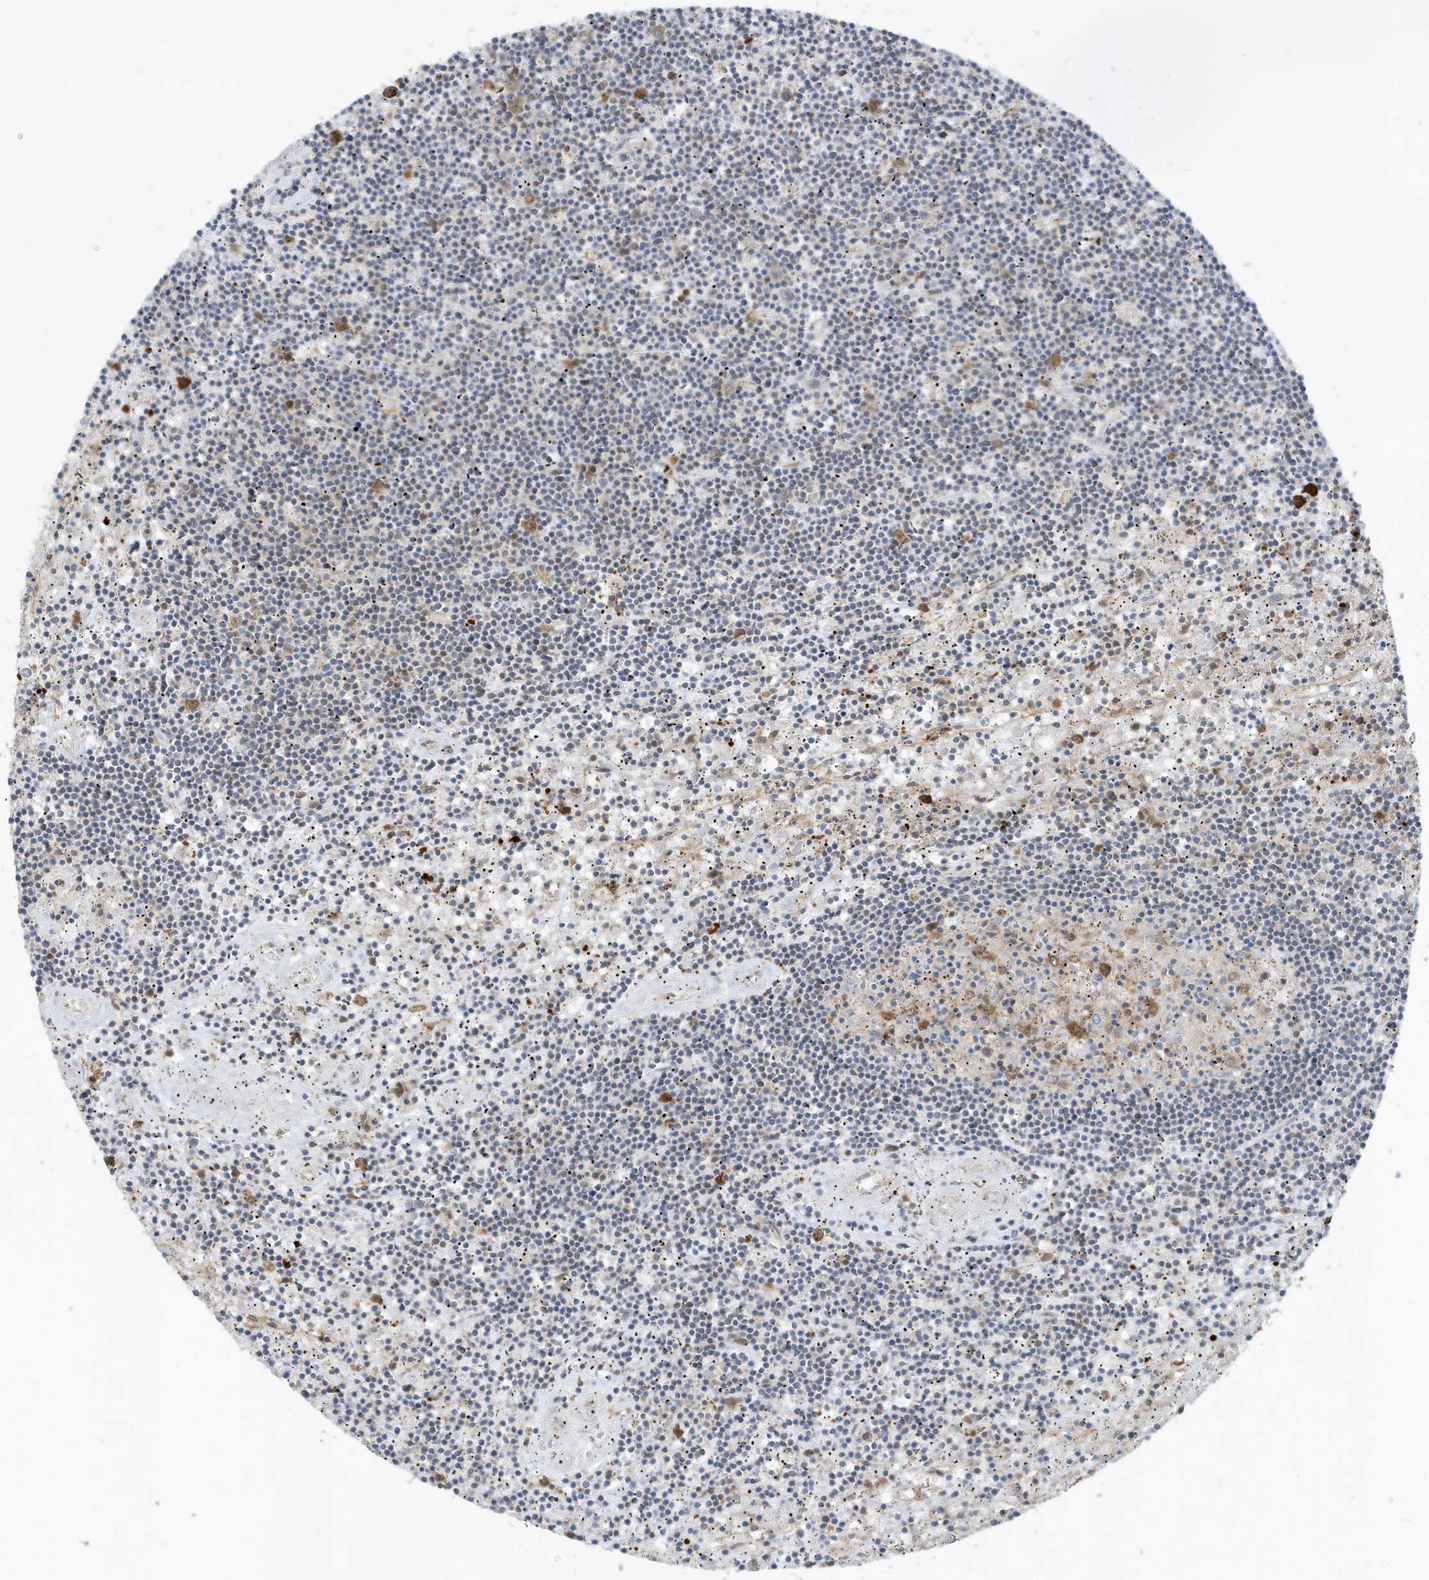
{"staining": {"intensity": "negative", "quantity": "none", "location": "none"}, "tissue": "lymphoma", "cell_type": "Tumor cells", "image_type": "cancer", "snomed": [{"axis": "morphology", "description": "Malignant lymphoma, non-Hodgkin's type, Low grade"}, {"axis": "topography", "description": "Spleen"}], "caption": "High power microscopy image of an IHC photomicrograph of malignant lymphoma, non-Hodgkin's type (low-grade), revealing no significant positivity in tumor cells. Brightfield microscopy of immunohistochemistry stained with DAB (brown) and hematoxylin (blue), captured at high magnification.", "gene": "USE1", "patient": {"sex": "male", "age": 76}}